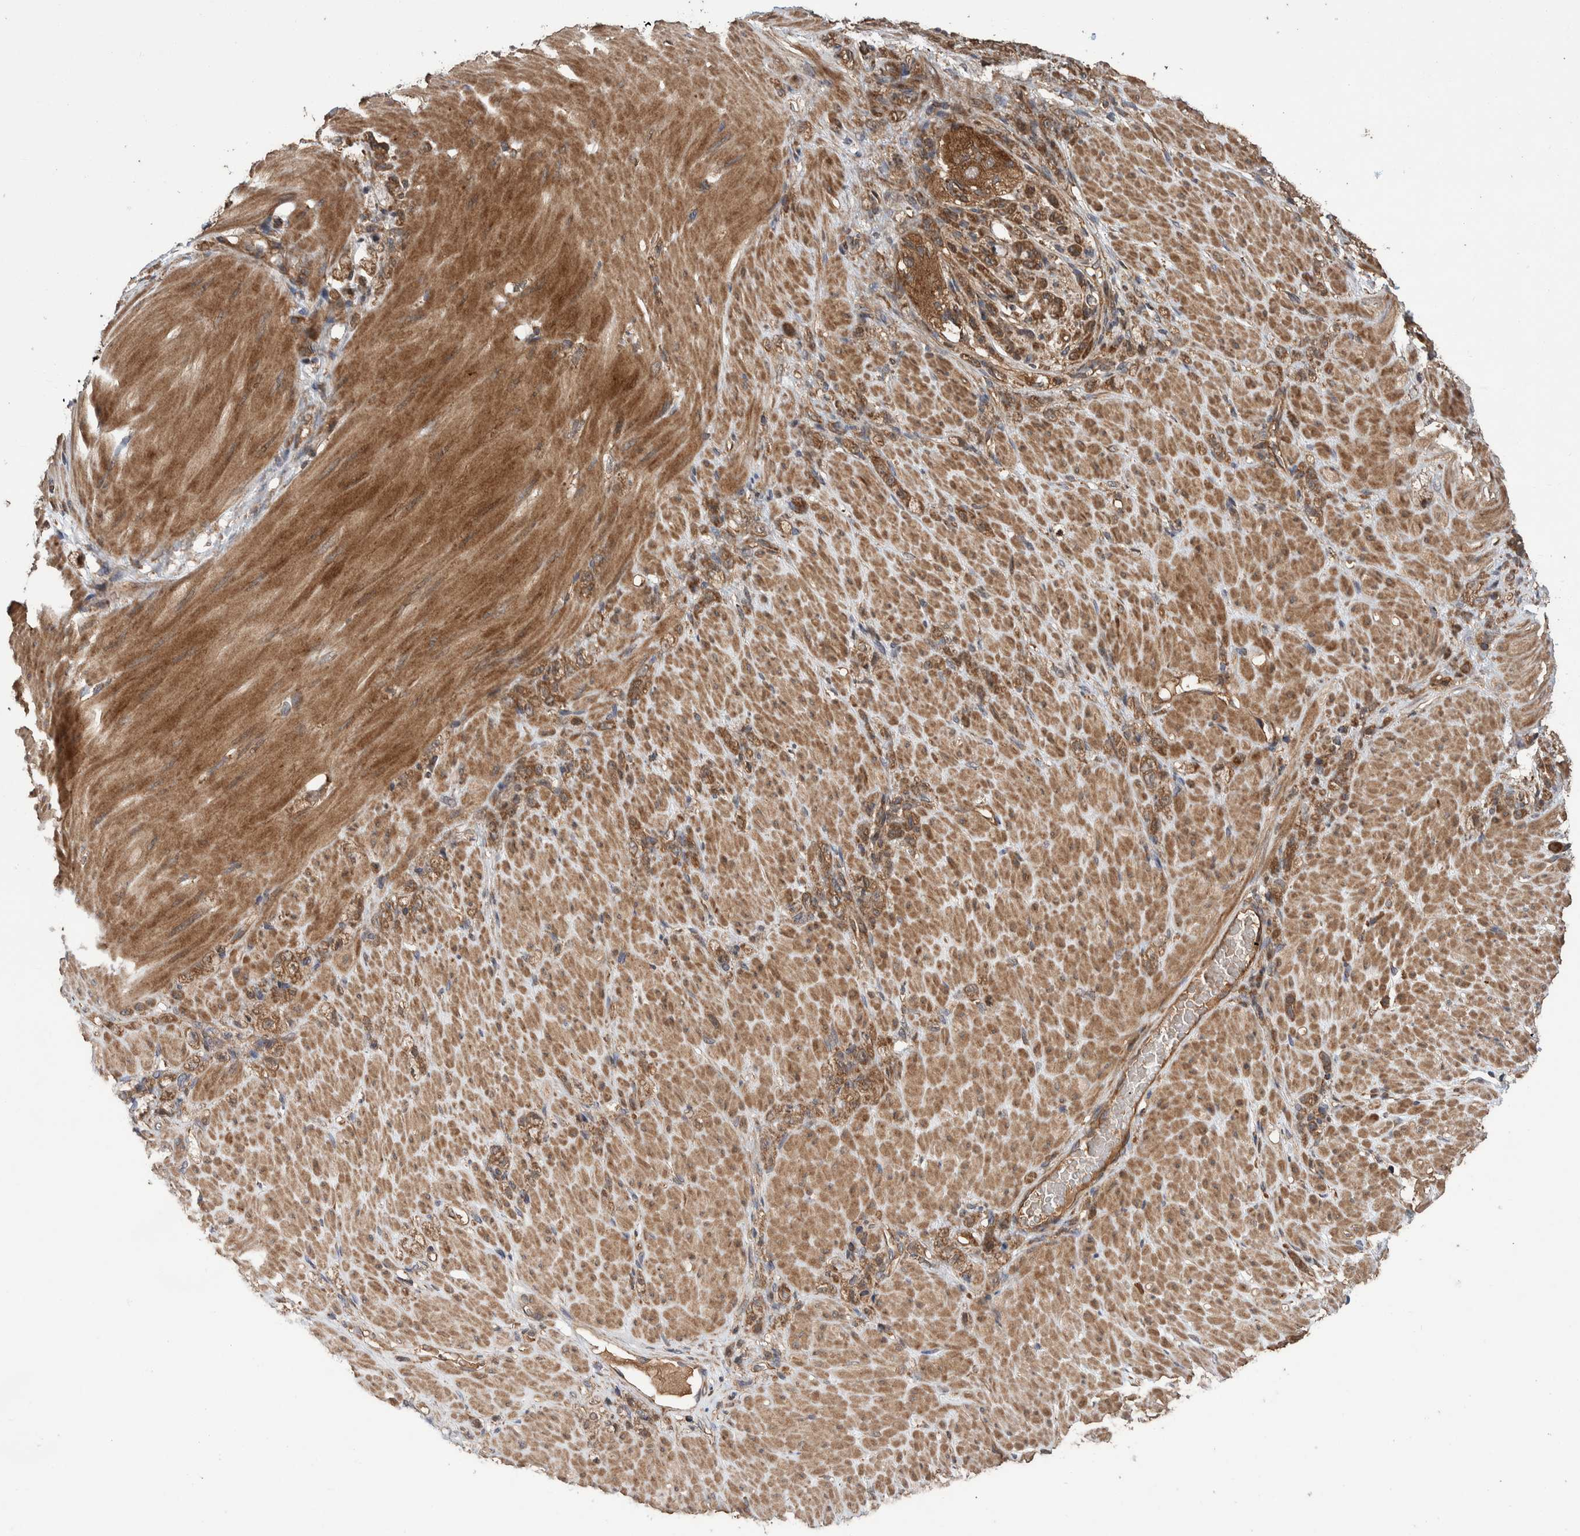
{"staining": {"intensity": "moderate", "quantity": ">75%", "location": "cytoplasmic/membranous"}, "tissue": "stomach cancer", "cell_type": "Tumor cells", "image_type": "cancer", "snomed": [{"axis": "morphology", "description": "Normal tissue, NOS"}, {"axis": "morphology", "description": "Adenocarcinoma, NOS"}, {"axis": "topography", "description": "Stomach"}], "caption": "Immunohistochemistry (IHC) image of neoplastic tissue: human stomach cancer stained using IHC demonstrates medium levels of moderate protein expression localized specifically in the cytoplasmic/membranous of tumor cells, appearing as a cytoplasmic/membranous brown color.", "gene": "VBP1", "patient": {"sex": "male", "age": 82}}